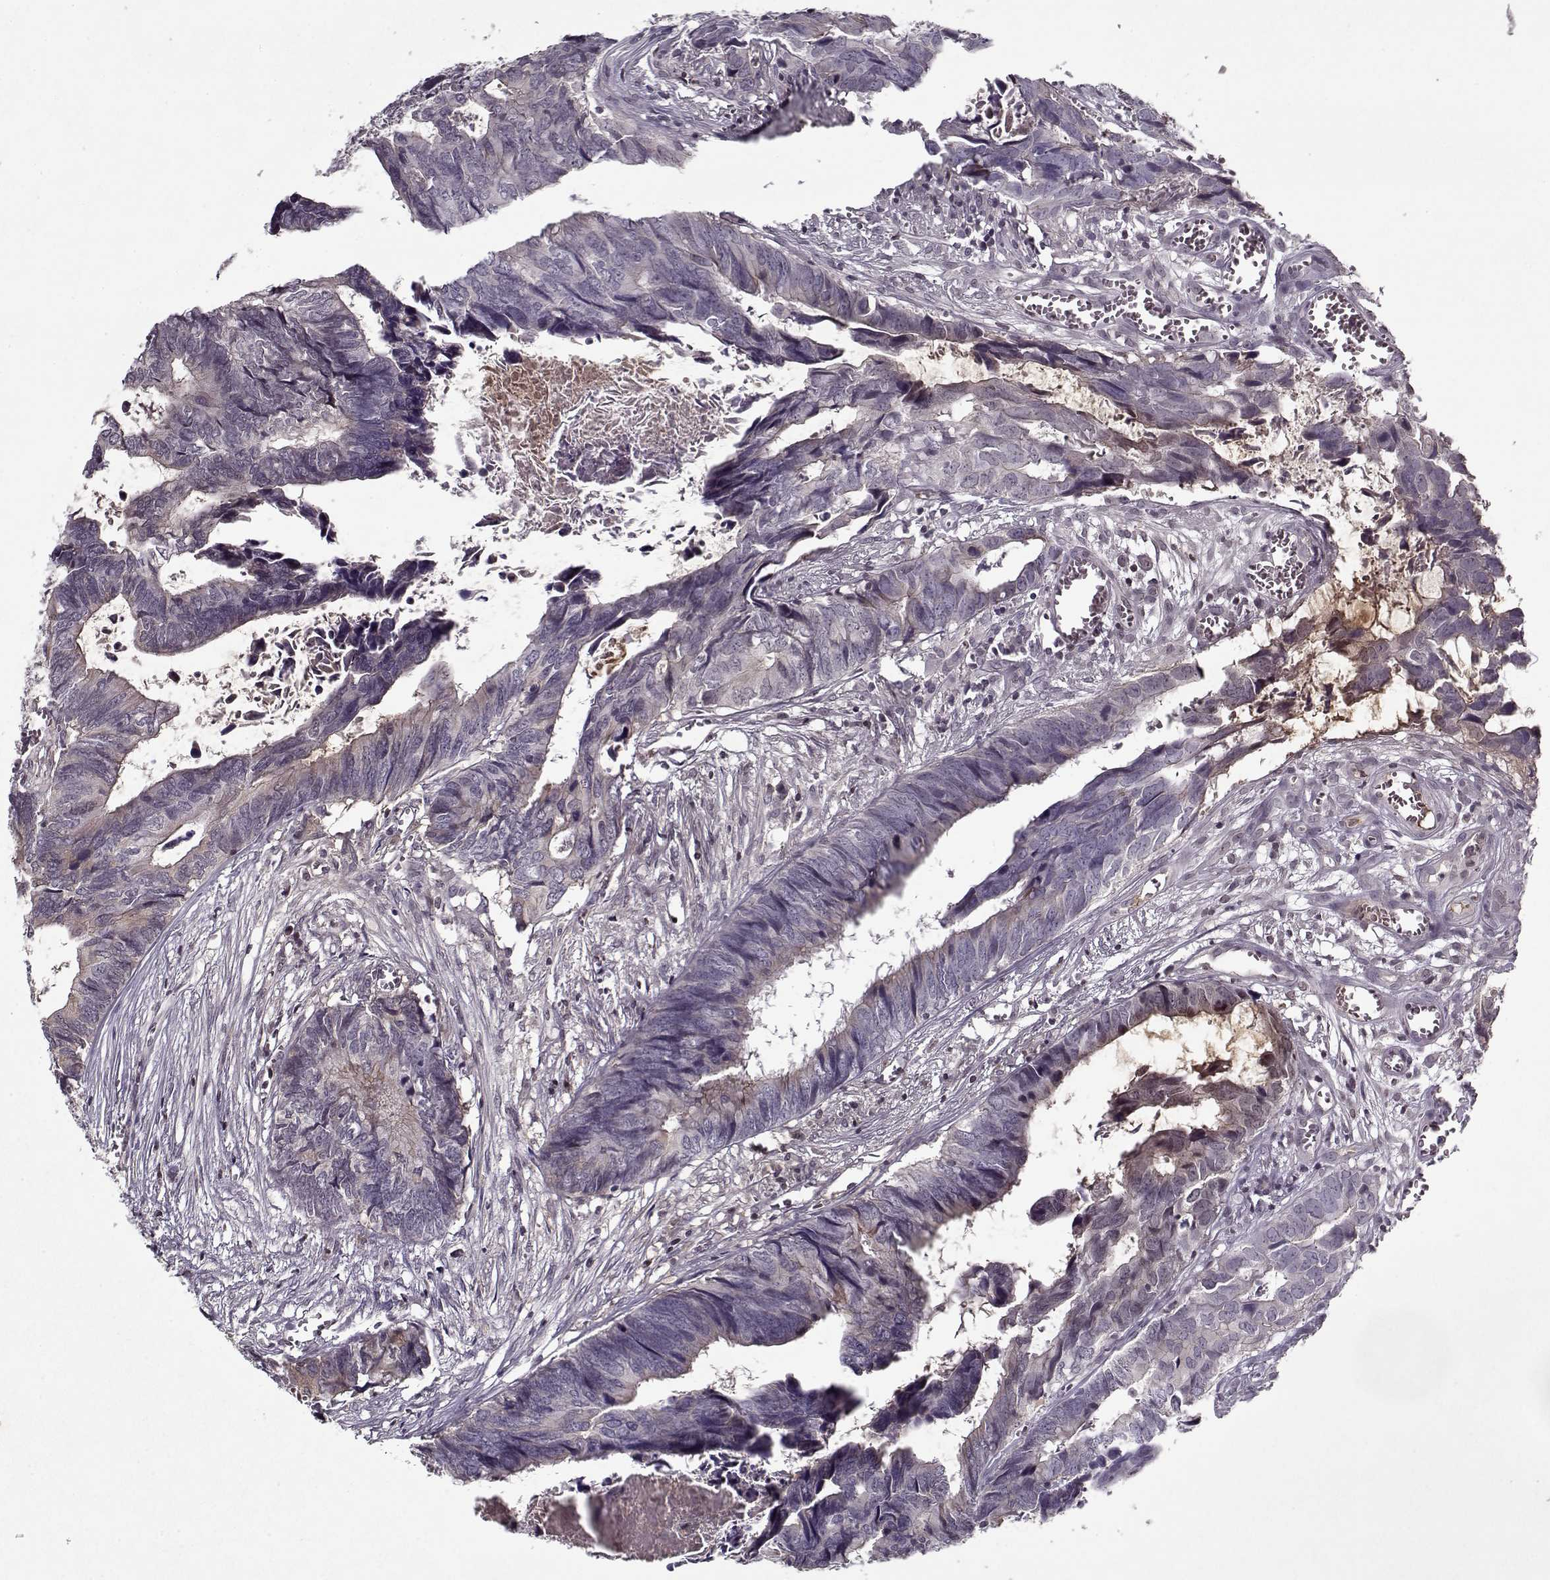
{"staining": {"intensity": "negative", "quantity": "none", "location": "none"}, "tissue": "colorectal cancer", "cell_type": "Tumor cells", "image_type": "cancer", "snomed": [{"axis": "morphology", "description": "Adenocarcinoma, NOS"}, {"axis": "topography", "description": "Colon"}], "caption": "High power microscopy micrograph of an immunohistochemistry photomicrograph of colorectal cancer (adenocarcinoma), revealing no significant positivity in tumor cells.", "gene": "AFM", "patient": {"sex": "female", "age": 82}}